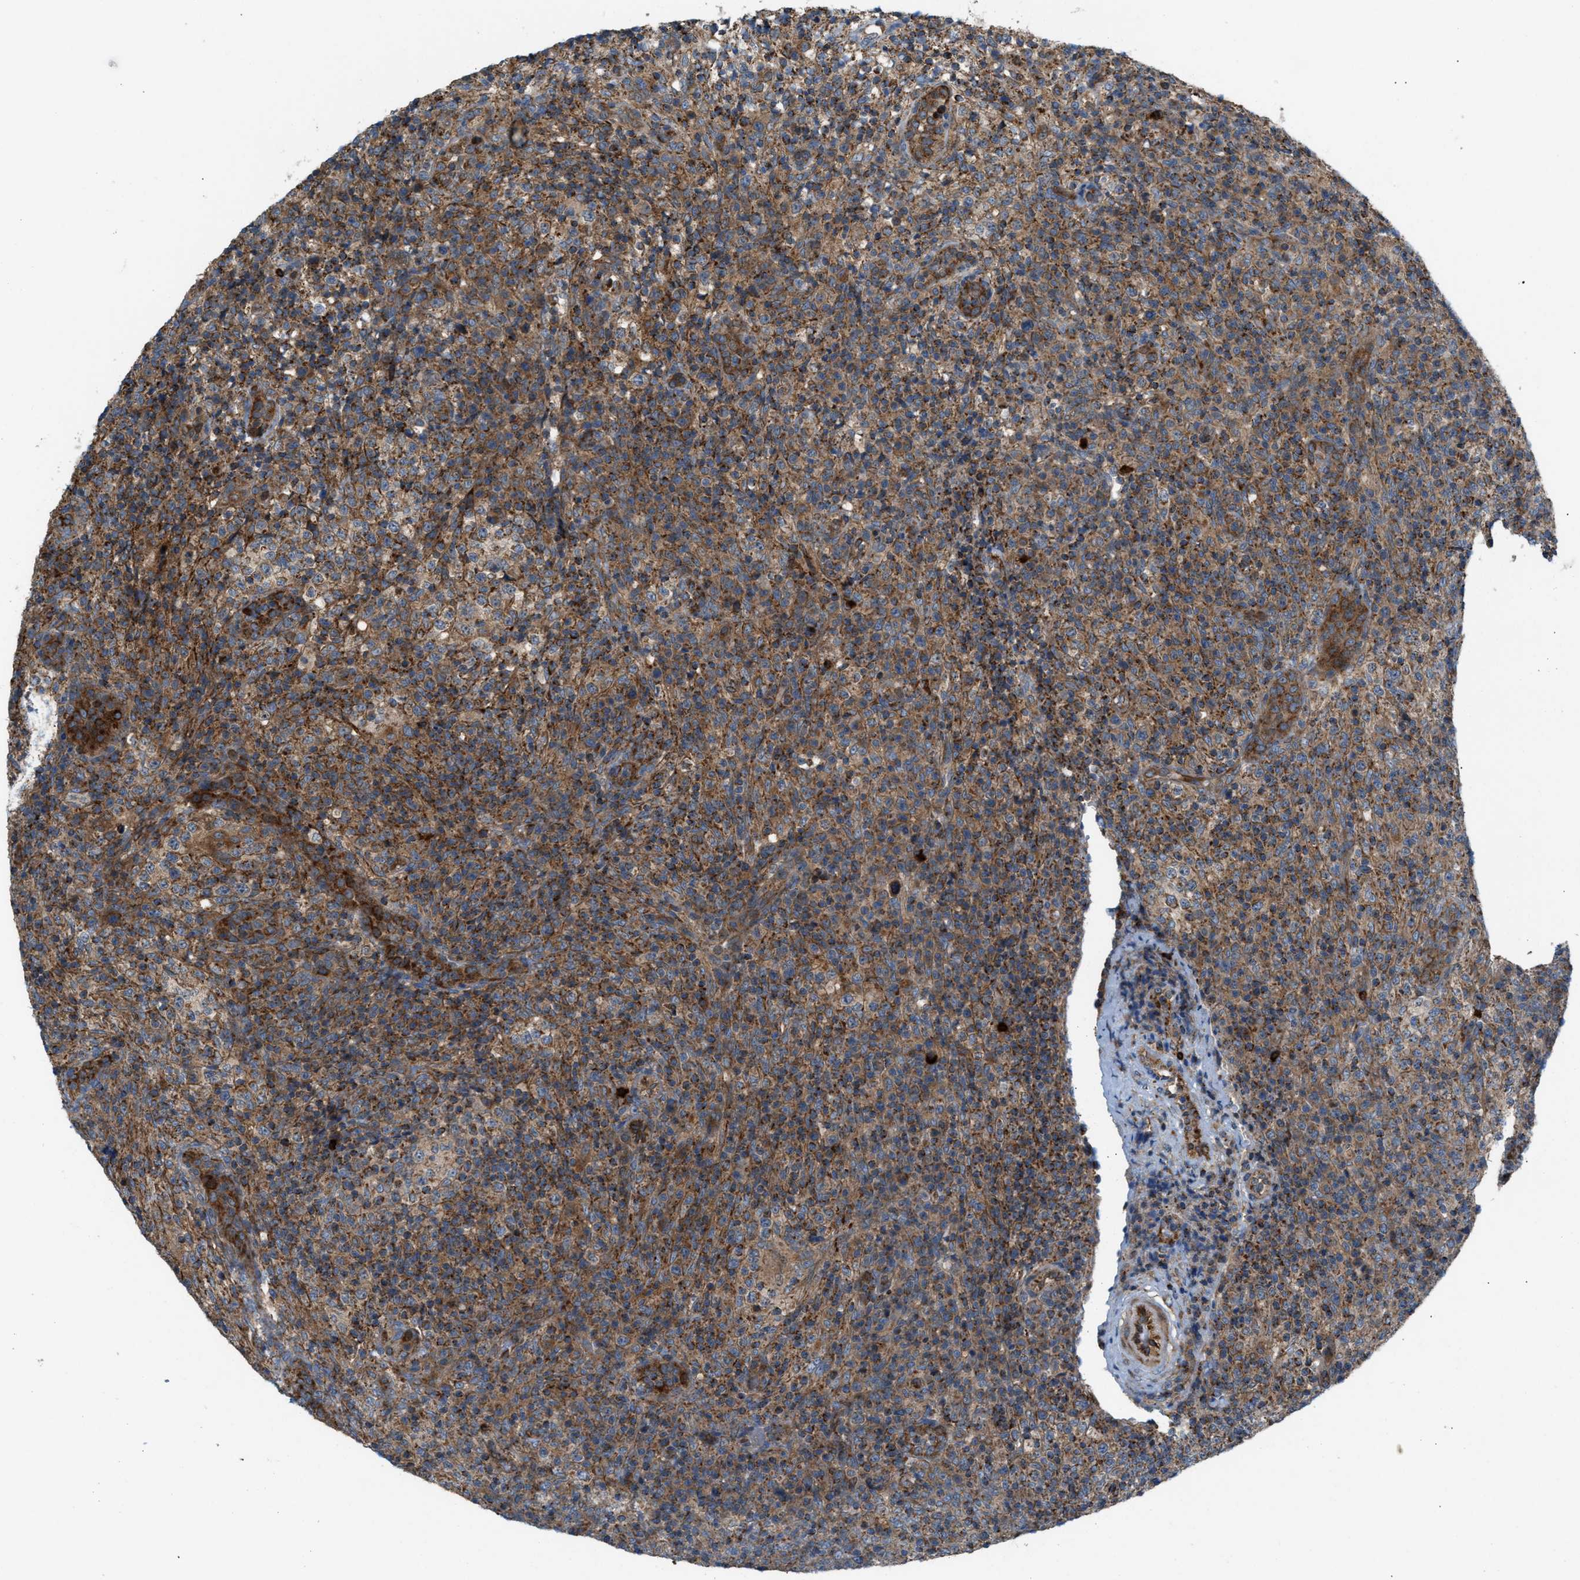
{"staining": {"intensity": "moderate", "quantity": ">75%", "location": "cytoplasmic/membranous"}, "tissue": "lymphoma", "cell_type": "Tumor cells", "image_type": "cancer", "snomed": [{"axis": "morphology", "description": "Malignant lymphoma, non-Hodgkin's type, High grade"}, {"axis": "topography", "description": "Lymph node"}], "caption": "Immunohistochemical staining of human high-grade malignant lymphoma, non-Hodgkin's type displays moderate cytoplasmic/membranous protein staining in approximately >75% of tumor cells. (Stains: DAB (3,3'-diaminobenzidine) in brown, nuclei in blue, Microscopy: brightfield microscopy at high magnification).", "gene": "PDCL", "patient": {"sex": "female", "age": 76}}